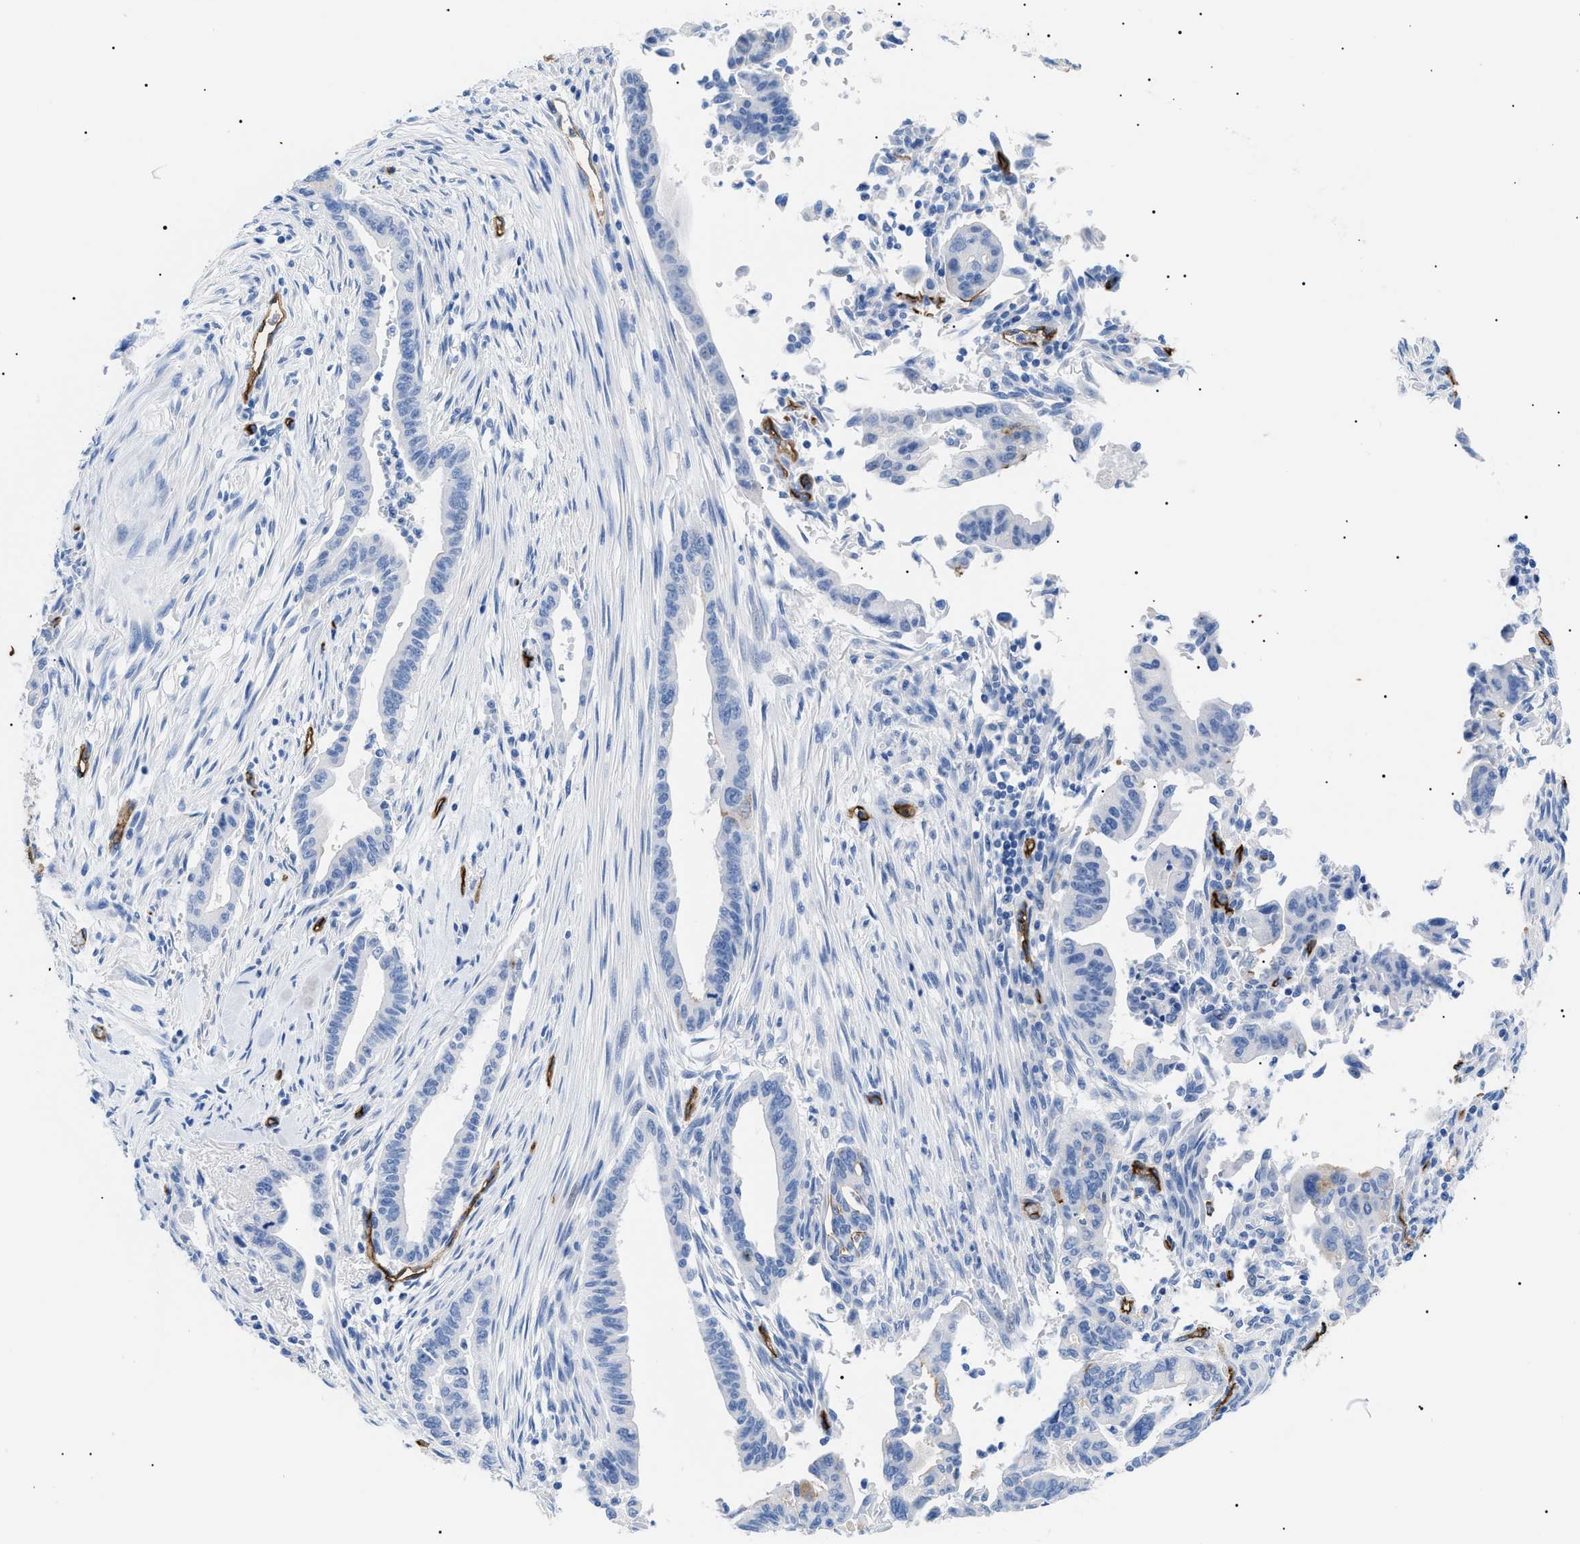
{"staining": {"intensity": "negative", "quantity": "none", "location": "none"}, "tissue": "pancreatic cancer", "cell_type": "Tumor cells", "image_type": "cancer", "snomed": [{"axis": "morphology", "description": "Adenocarcinoma, NOS"}, {"axis": "topography", "description": "Pancreas"}], "caption": "High power microscopy micrograph of an immunohistochemistry (IHC) micrograph of adenocarcinoma (pancreatic), revealing no significant staining in tumor cells.", "gene": "PODXL", "patient": {"sex": "male", "age": 70}}